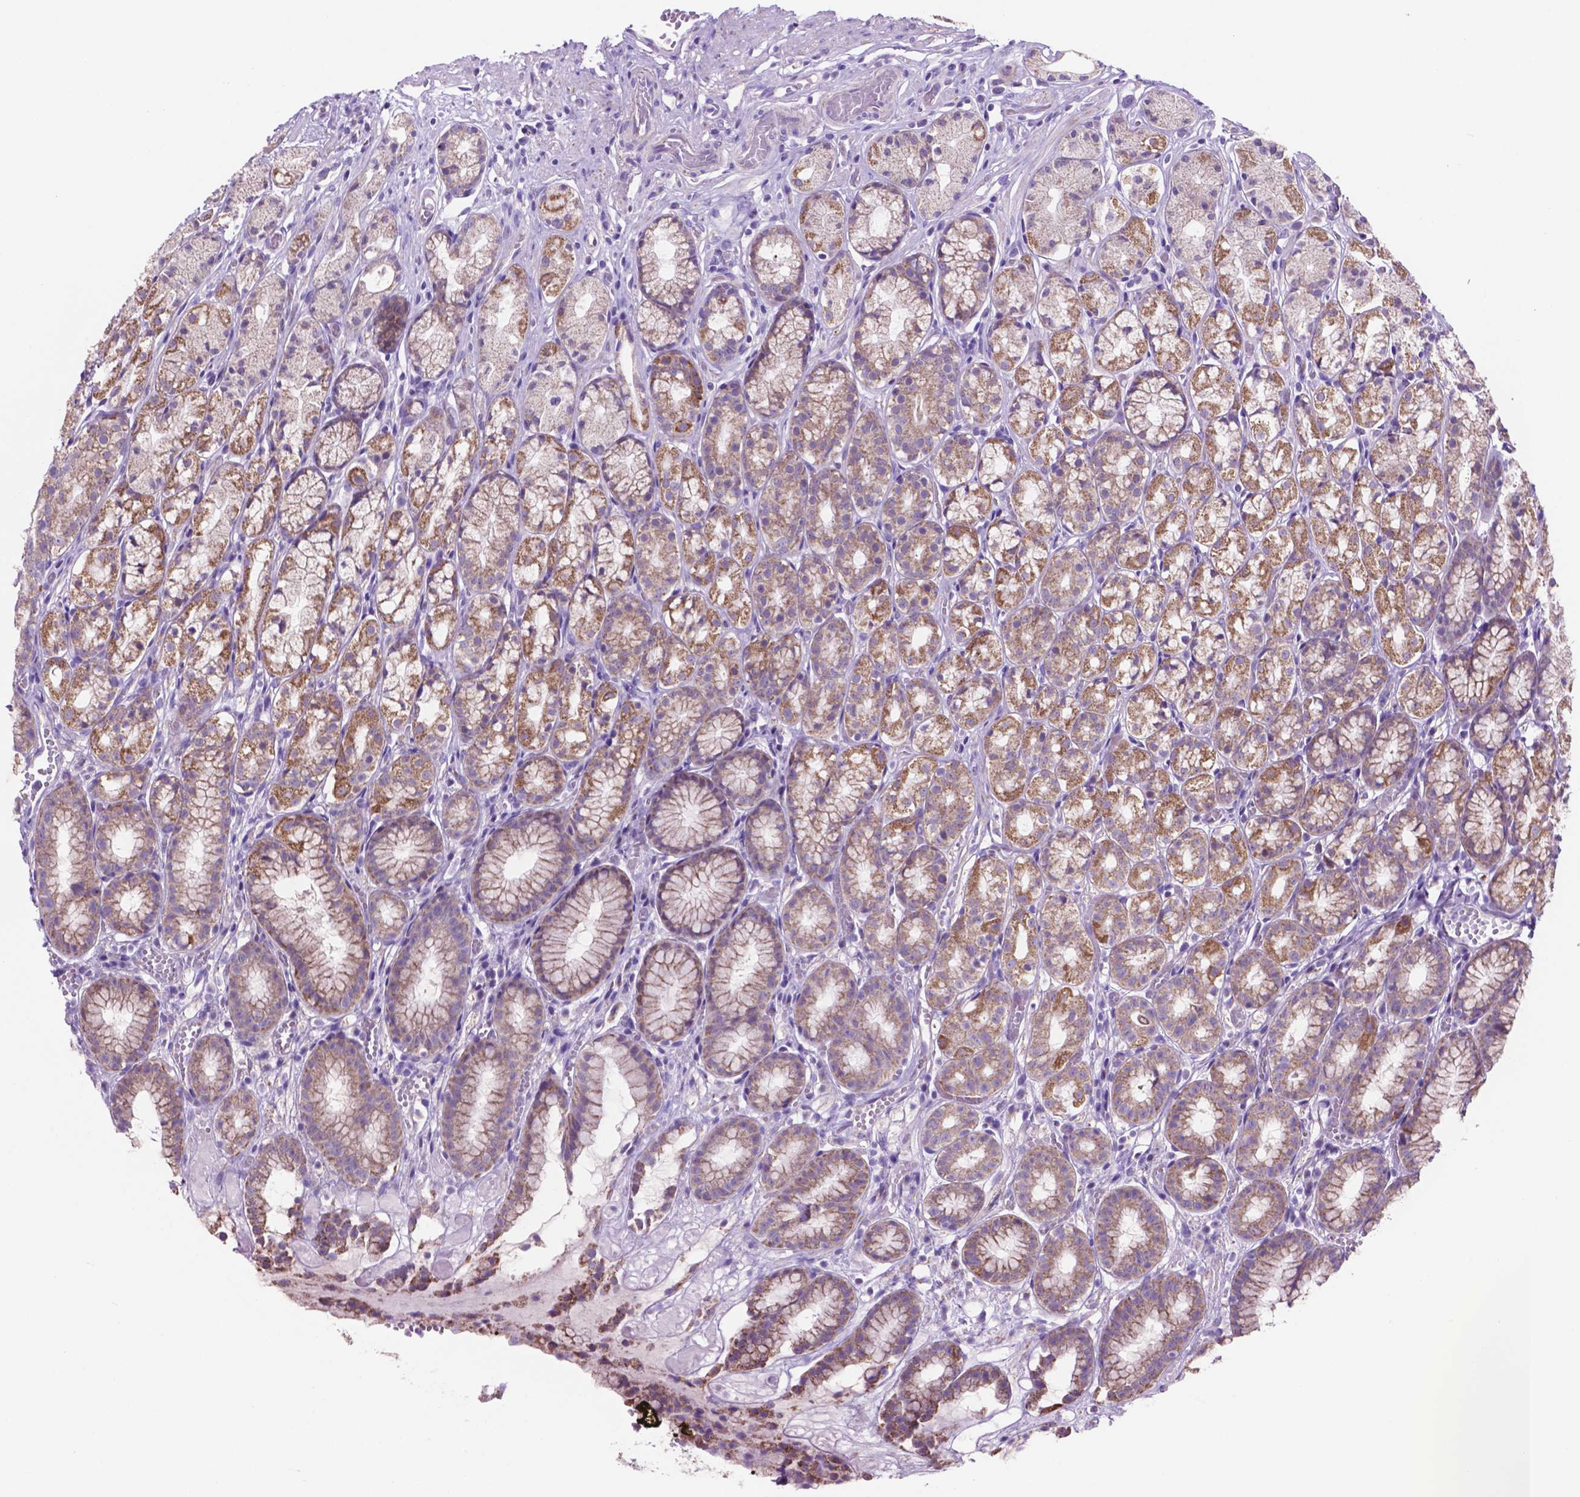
{"staining": {"intensity": "moderate", "quantity": "25%-75%", "location": "cytoplasmic/membranous"}, "tissue": "stomach", "cell_type": "Glandular cells", "image_type": "normal", "snomed": [{"axis": "morphology", "description": "Normal tissue, NOS"}, {"axis": "topography", "description": "Stomach"}], "caption": "High-power microscopy captured an IHC photomicrograph of benign stomach, revealing moderate cytoplasmic/membranous expression in about 25%-75% of glandular cells. (Stains: DAB (3,3'-diaminobenzidine) in brown, nuclei in blue, Microscopy: brightfield microscopy at high magnification).", "gene": "TMEM121B", "patient": {"sex": "male", "age": 70}}